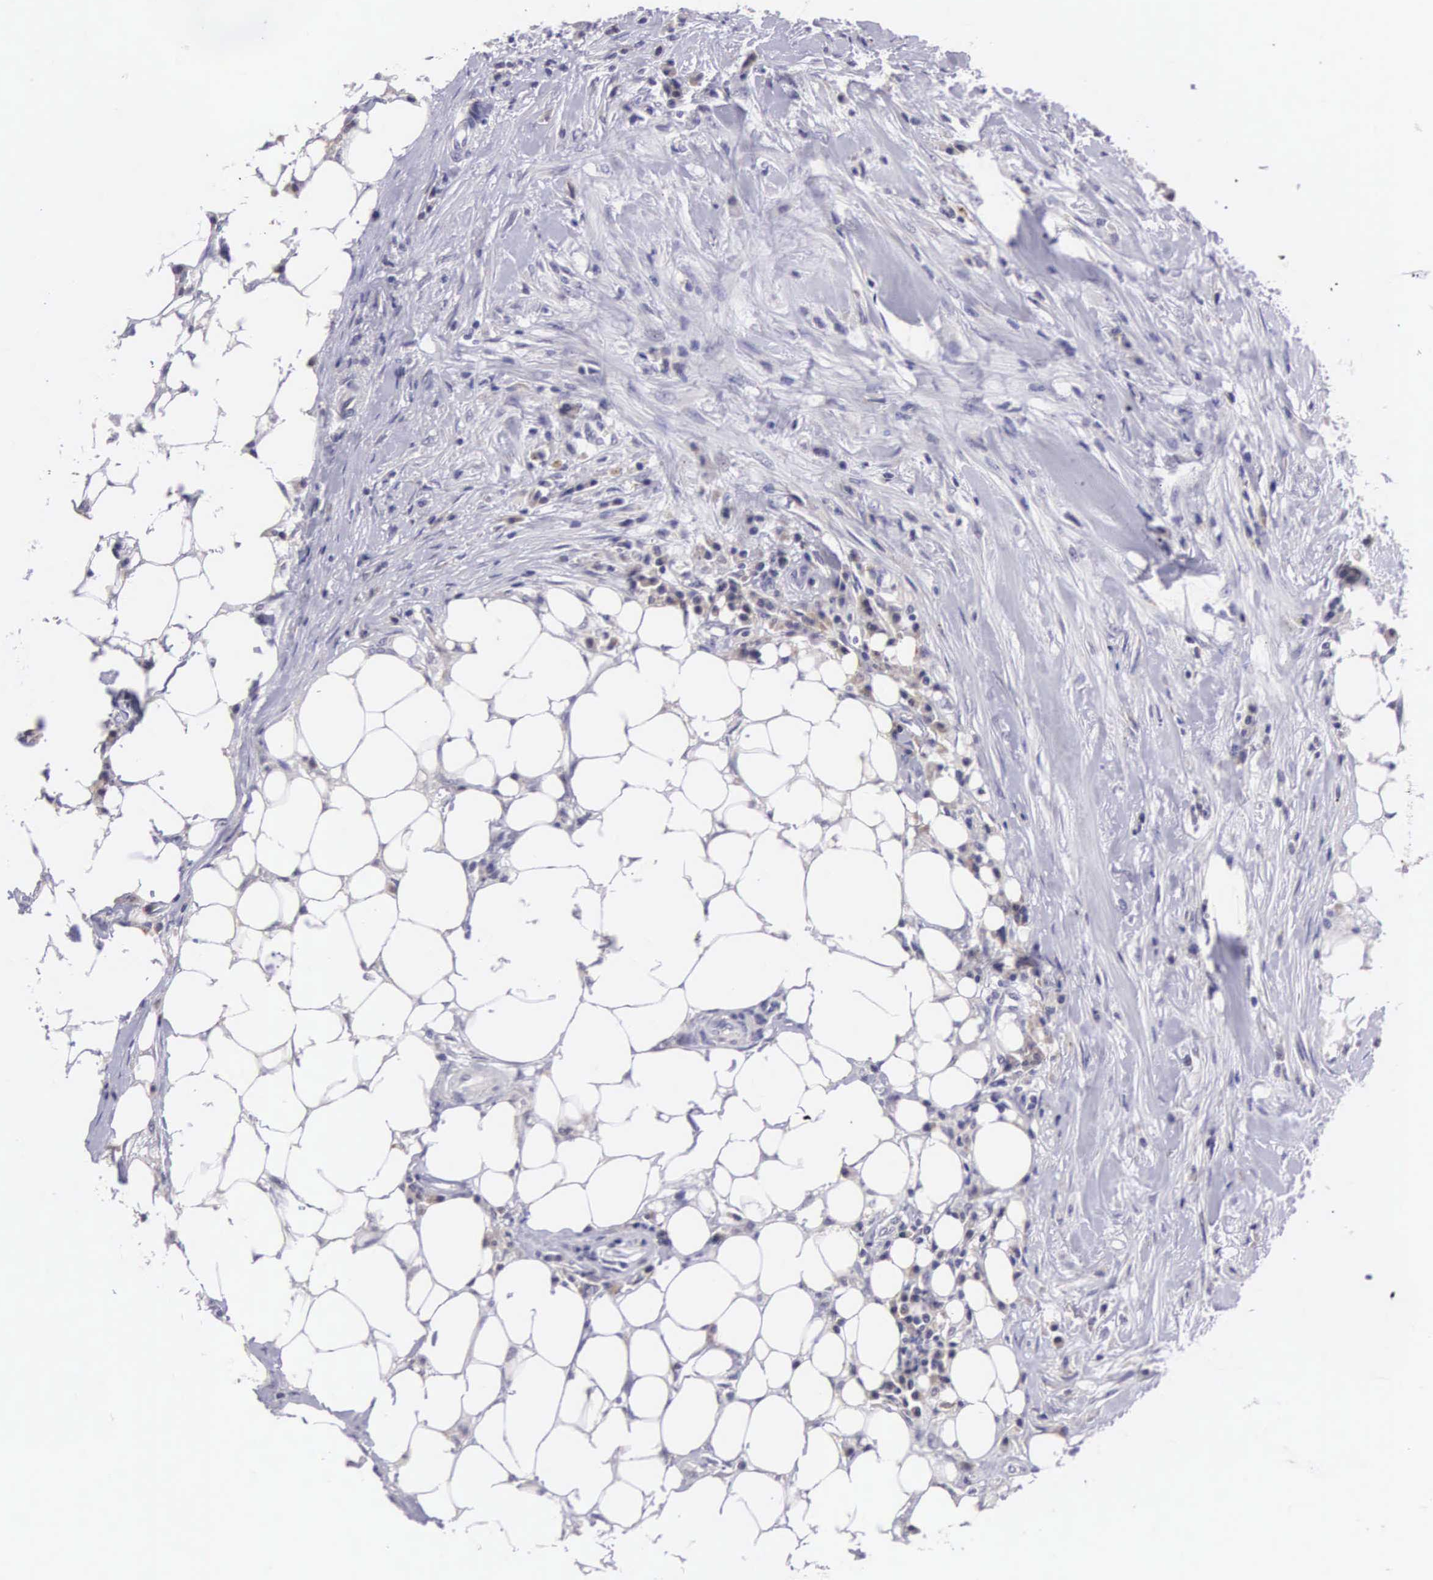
{"staining": {"intensity": "negative", "quantity": "none", "location": "none"}, "tissue": "colorectal cancer", "cell_type": "Tumor cells", "image_type": "cancer", "snomed": [{"axis": "morphology", "description": "Adenocarcinoma, NOS"}, {"axis": "topography", "description": "Colon"}], "caption": "IHC photomicrograph of human adenocarcinoma (colorectal) stained for a protein (brown), which displays no positivity in tumor cells. Nuclei are stained in blue.", "gene": "ARG2", "patient": {"sex": "female", "age": 70}}